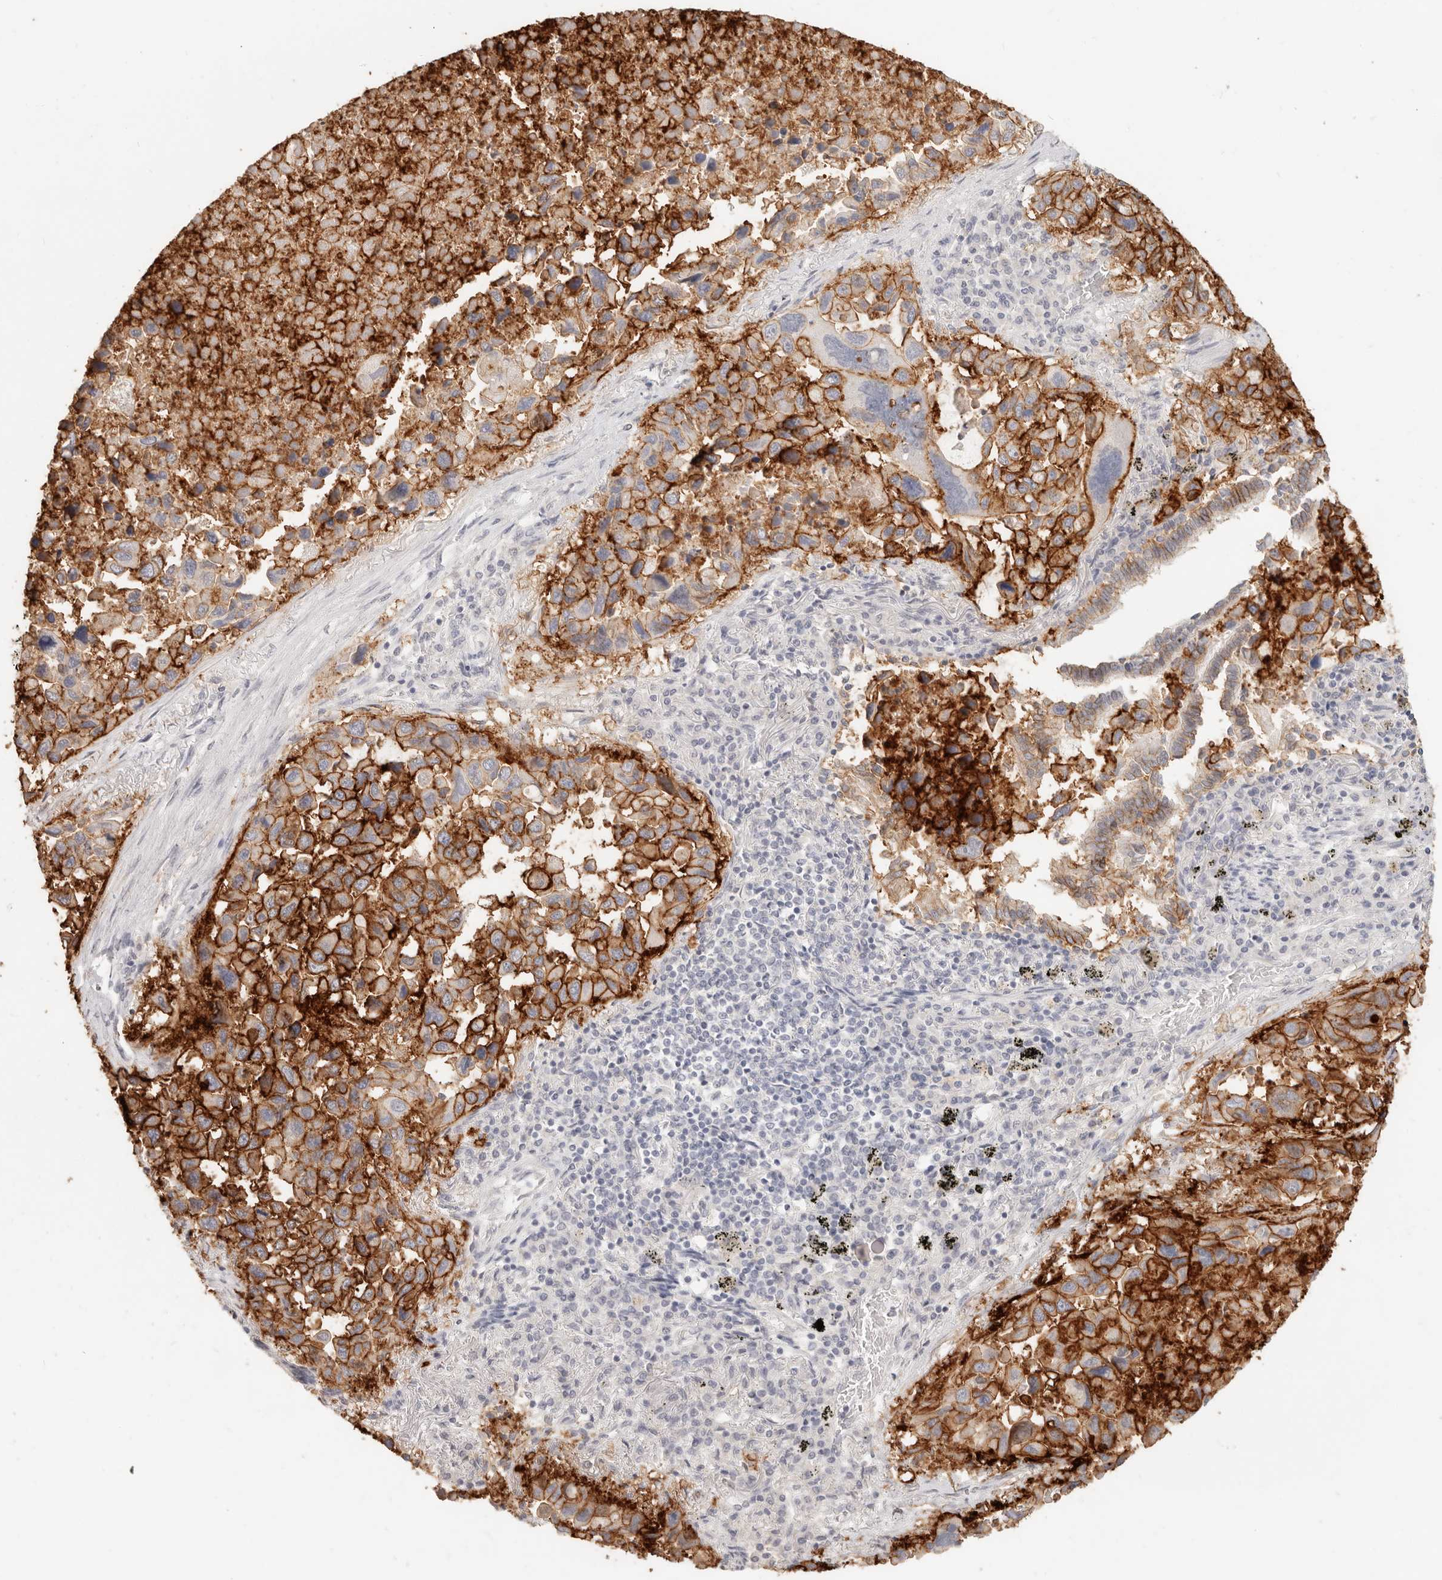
{"staining": {"intensity": "strong", "quantity": ">75%", "location": "cytoplasmic/membranous"}, "tissue": "lung cancer", "cell_type": "Tumor cells", "image_type": "cancer", "snomed": [{"axis": "morphology", "description": "Adenocarcinoma, NOS"}, {"axis": "topography", "description": "Lung"}], "caption": "The photomicrograph demonstrates staining of lung adenocarcinoma, revealing strong cytoplasmic/membranous protein expression (brown color) within tumor cells.", "gene": "EPCAM", "patient": {"sex": "male", "age": 64}}